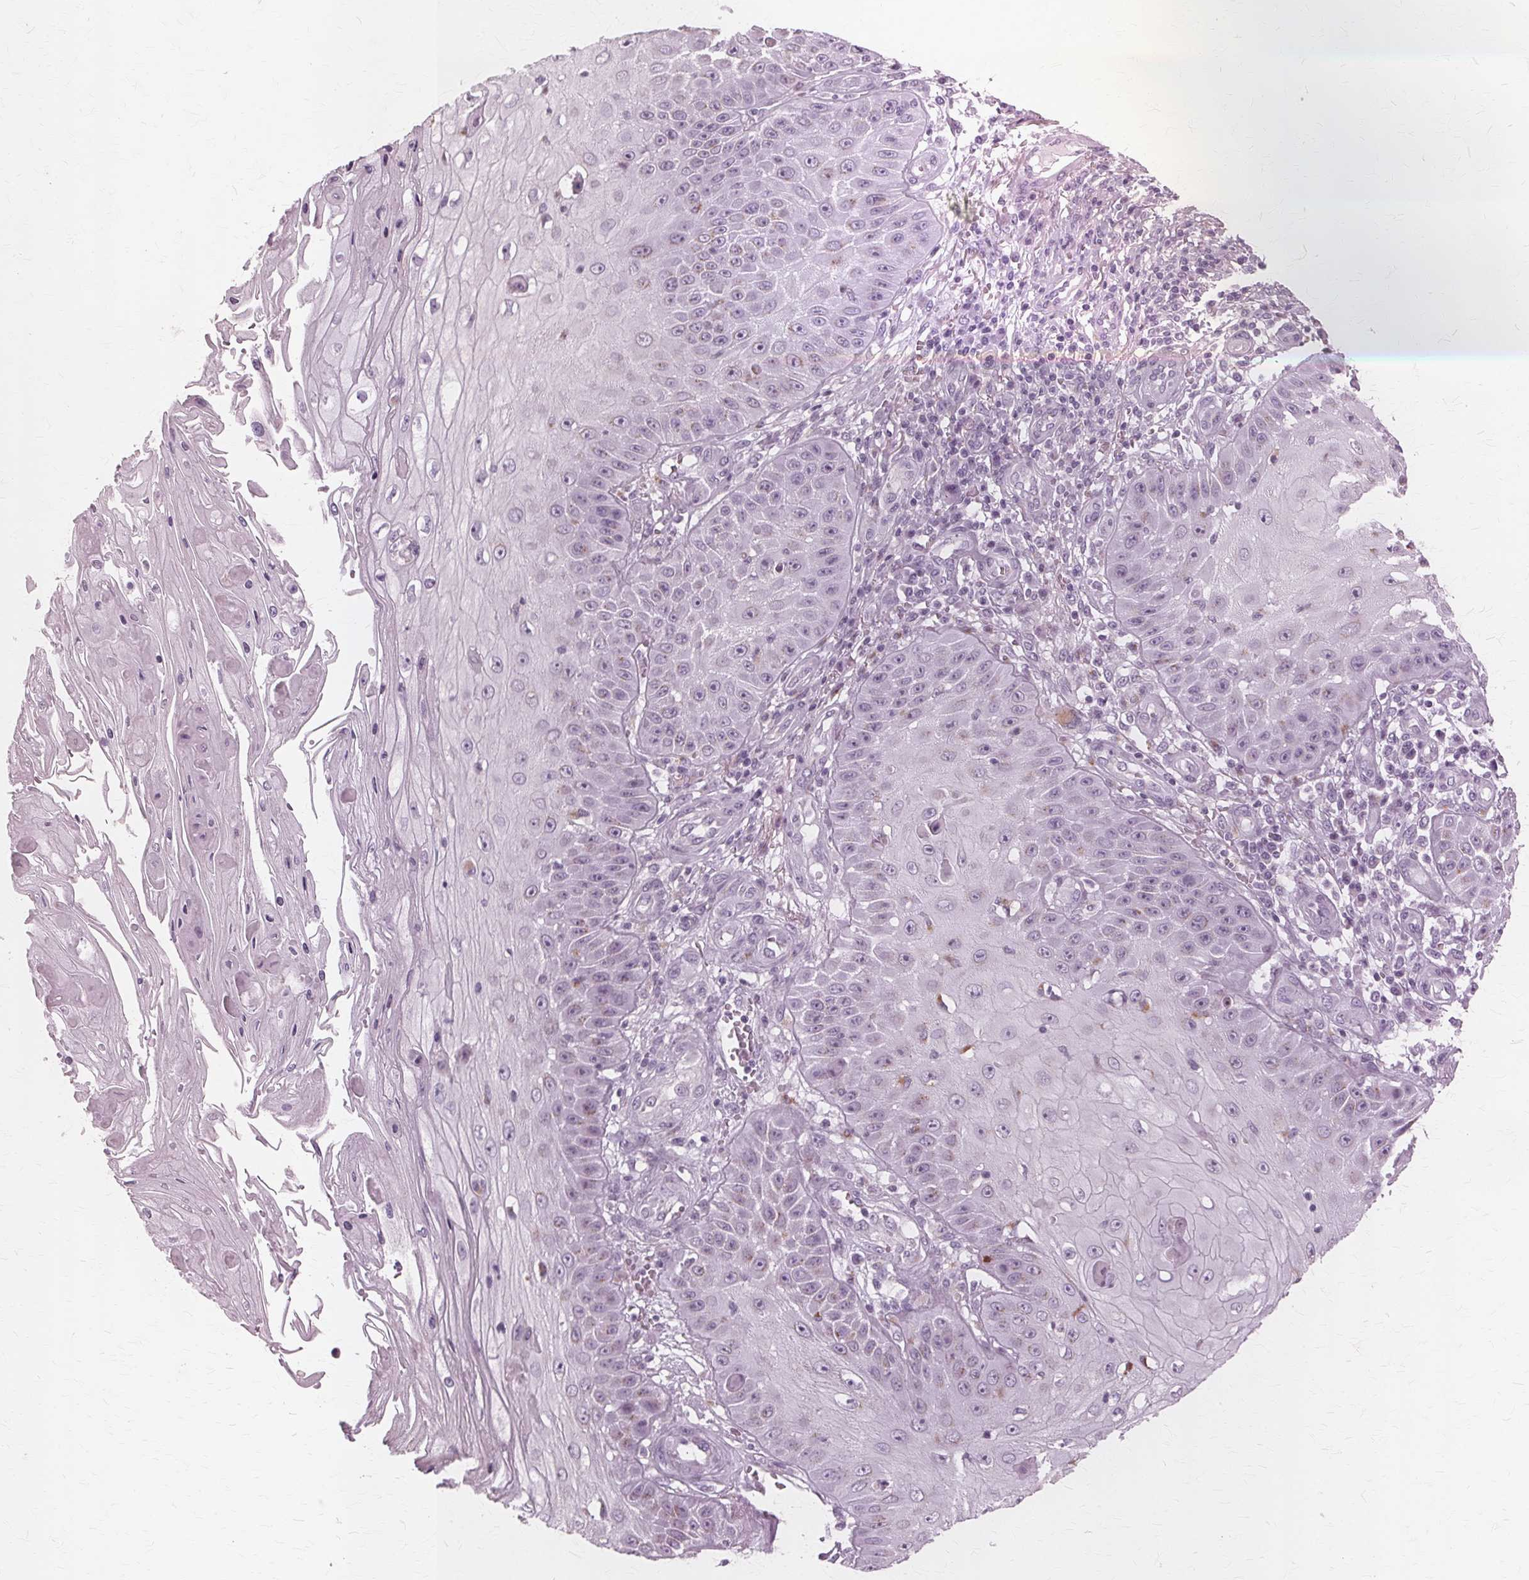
{"staining": {"intensity": "negative", "quantity": "none", "location": "none"}, "tissue": "skin cancer", "cell_type": "Tumor cells", "image_type": "cancer", "snomed": [{"axis": "morphology", "description": "Squamous cell carcinoma, NOS"}, {"axis": "topography", "description": "Skin"}], "caption": "Squamous cell carcinoma (skin) was stained to show a protein in brown. There is no significant positivity in tumor cells.", "gene": "DNASE2", "patient": {"sex": "male", "age": 70}}